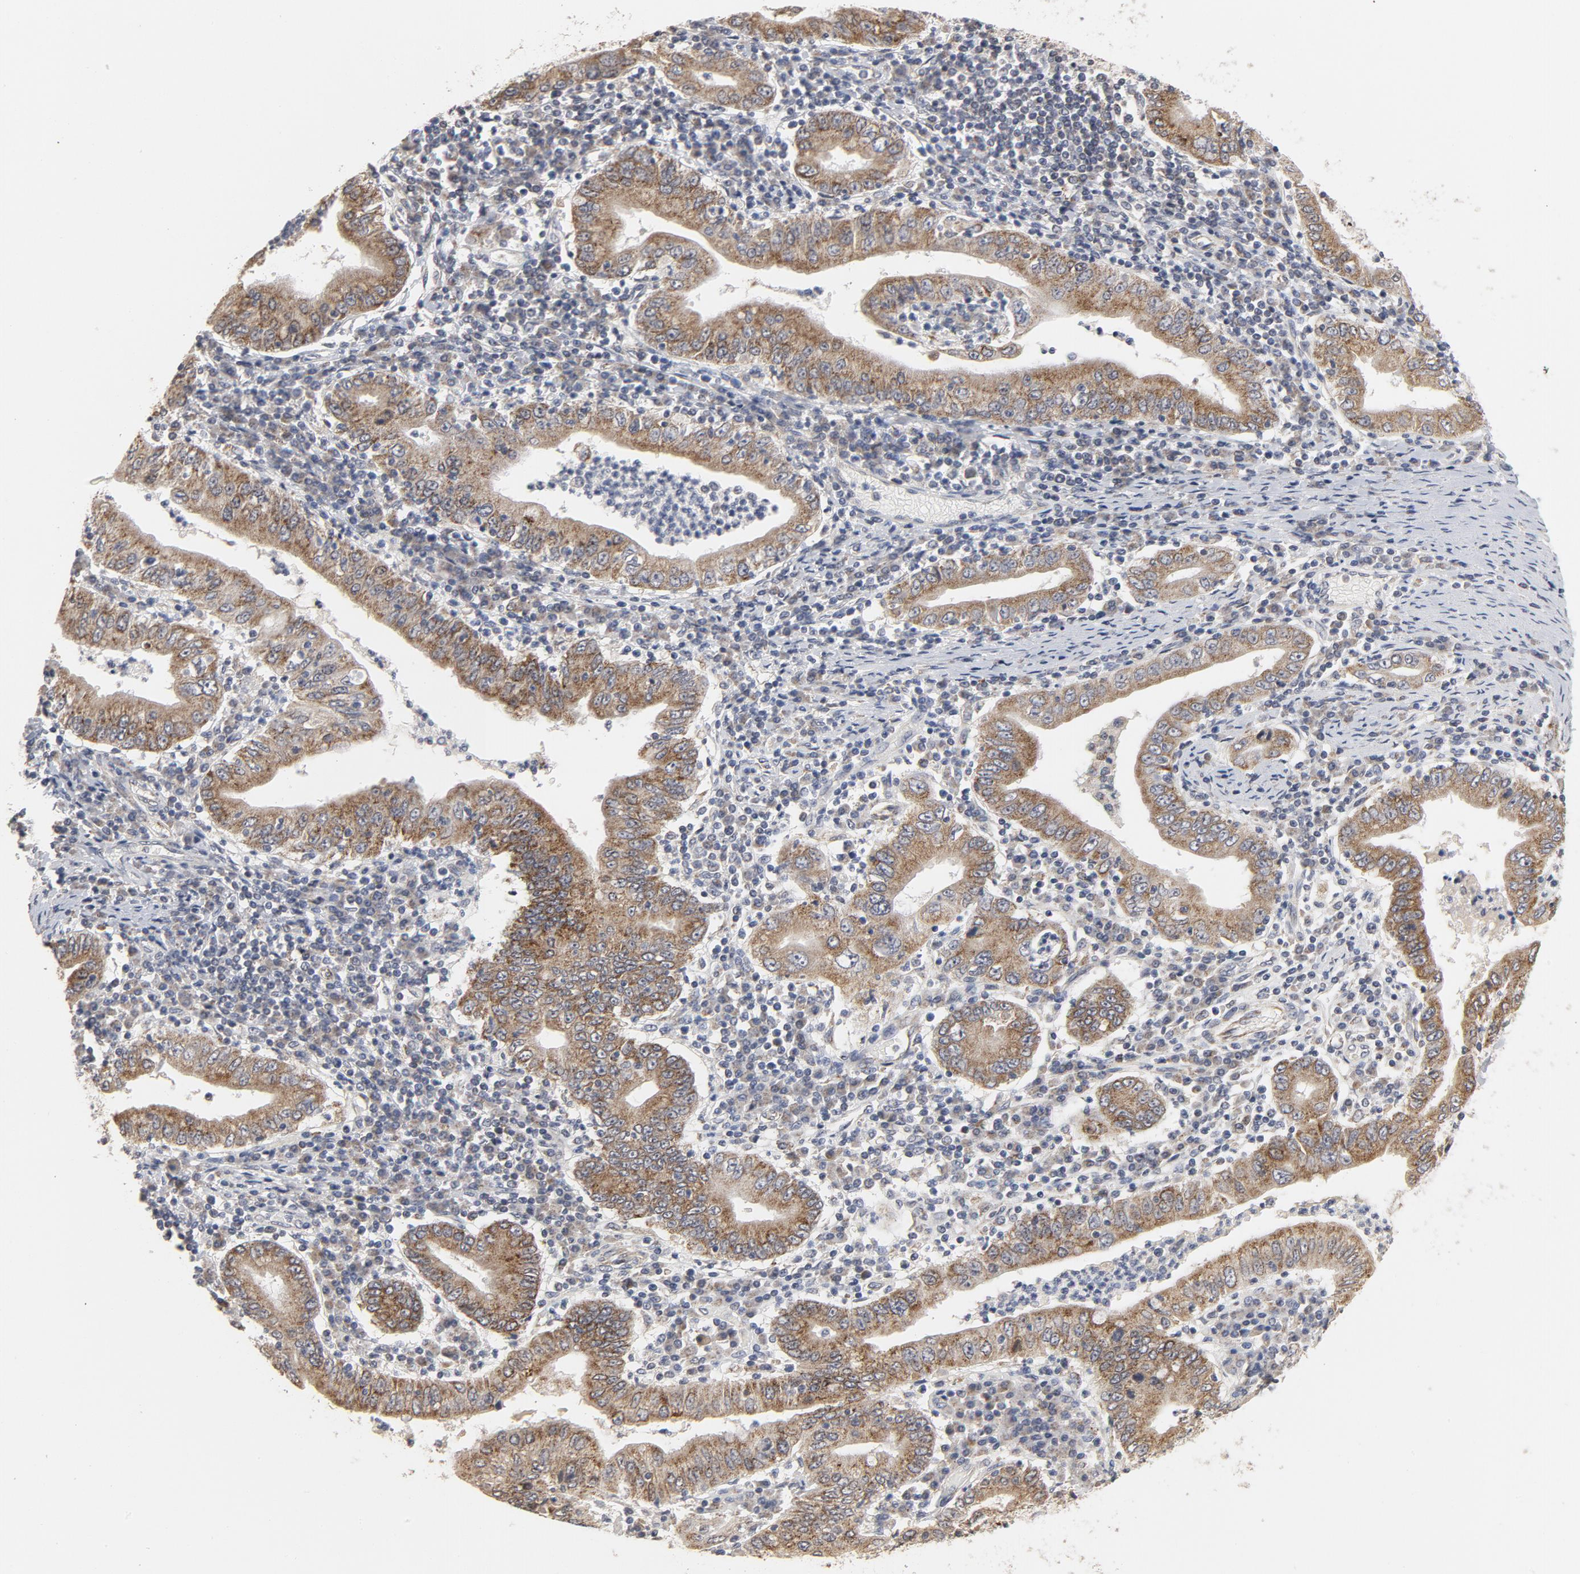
{"staining": {"intensity": "moderate", "quantity": ">75%", "location": "cytoplasmic/membranous"}, "tissue": "stomach cancer", "cell_type": "Tumor cells", "image_type": "cancer", "snomed": [{"axis": "morphology", "description": "Normal tissue, NOS"}, {"axis": "morphology", "description": "Adenocarcinoma, NOS"}, {"axis": "topography", "description": "Esophagus"}, {"axis": "topography", "description": "Stomach, upper"}, {"axis": "topography", "description": "Peripheral nerve tissue"}], "caption": "Immunohistochemistry image of human stomach cancer stained for a protein (brown), which shows medium levels of moderate cytoplasmic/membranous staining in approximately >75% of tumor cells.", "gene": "PPP1R1B", "patient": {"sex": "male", "age": 62}}